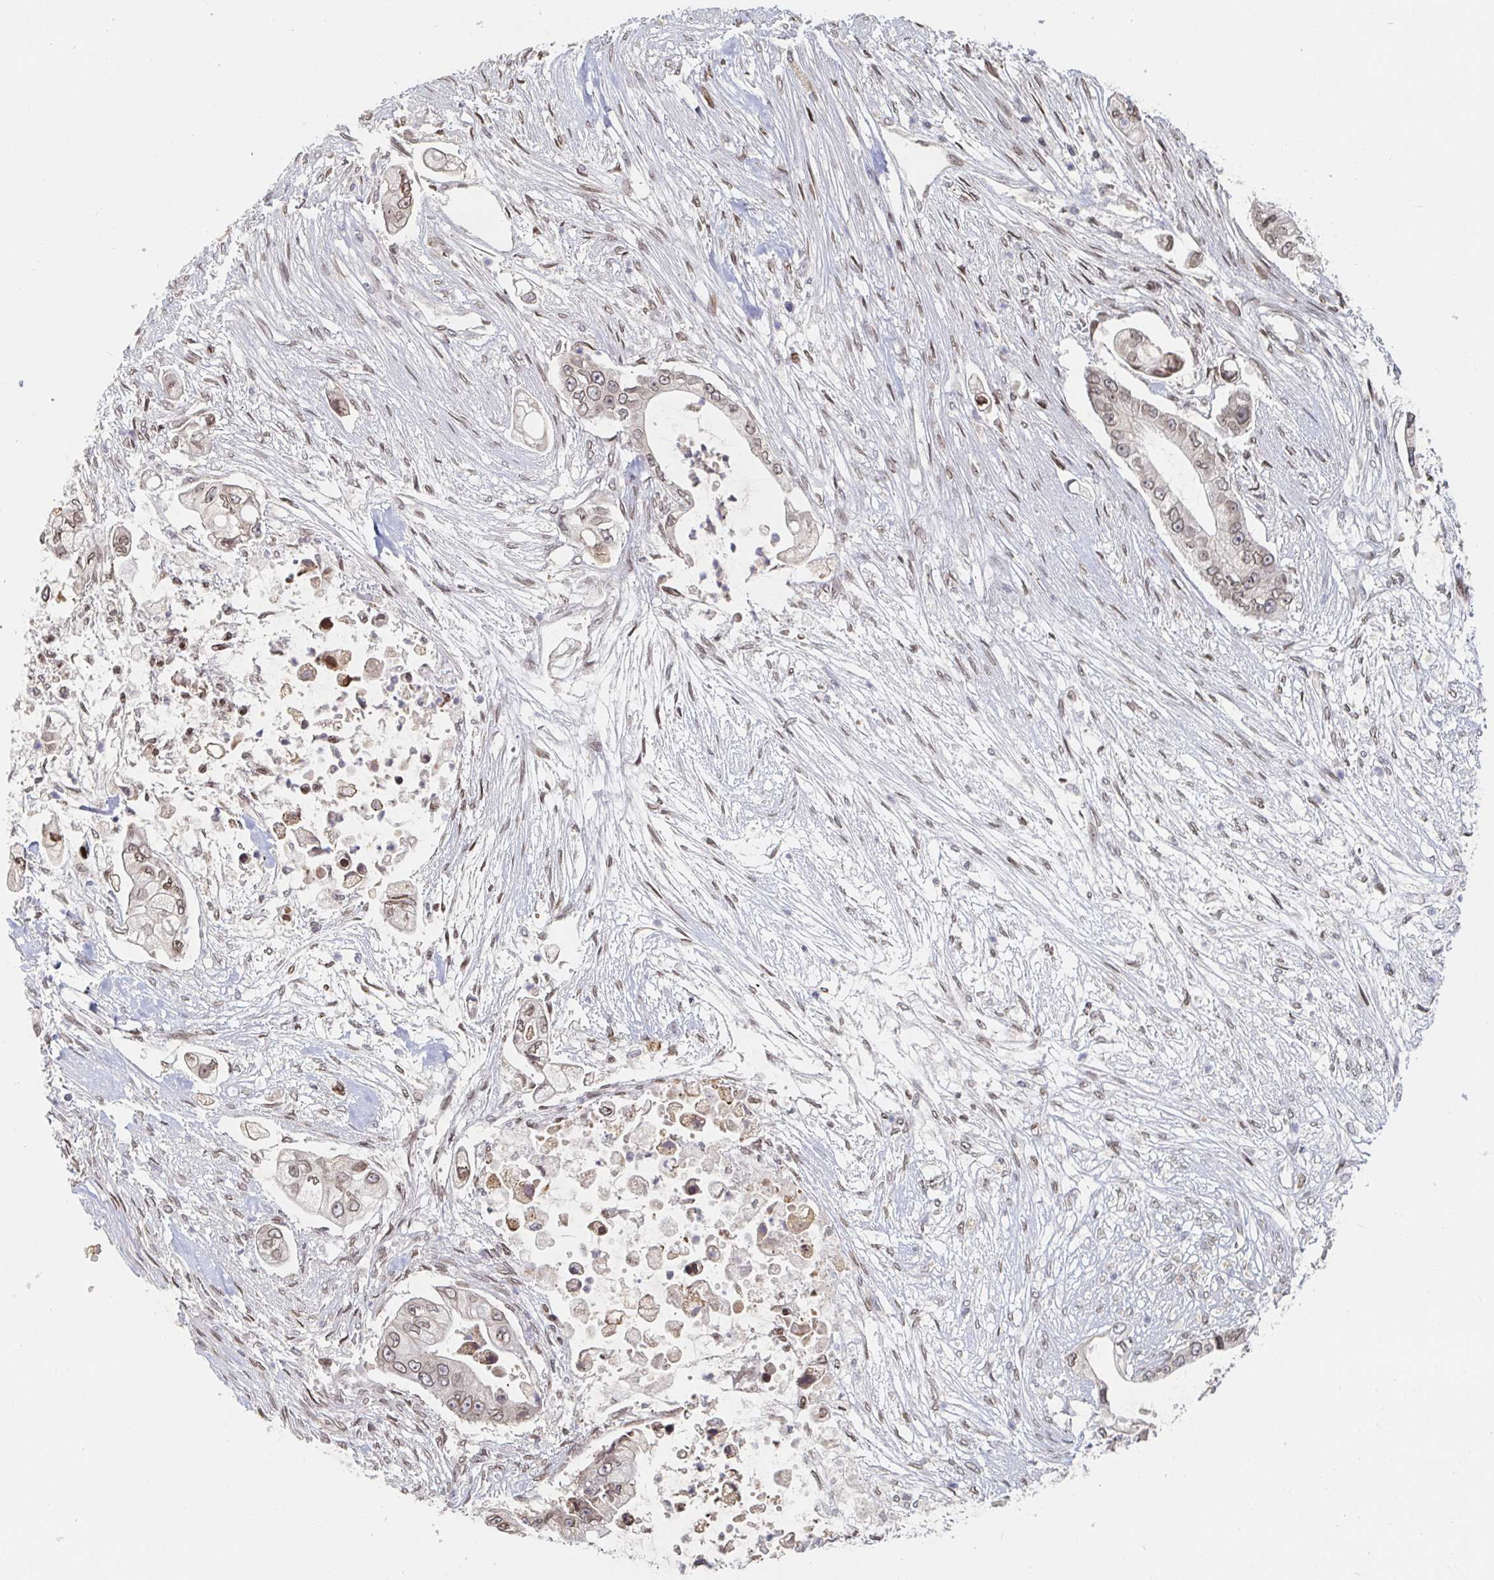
{"staining": {"intensity": "weak", "quantity": ">75%", "location": "nuclear"}, "tissue": "pancreatic cancer", "cell_type": "Tumor cells", "image_type": "cancer", "snomed": [{"axis": "morphology", "description": "Adenocarcinoma, NOS"}, {"axis": "topography", "description": "Pancreas"}], "caption": "Protein staining shows weak nuclear expression in about >75% of tumor cells in pancreatic adenocarcinoma. Nuclei are stained in blue.", "gene": "CHD2", "patient": {"sex": "female", "age": 69}}